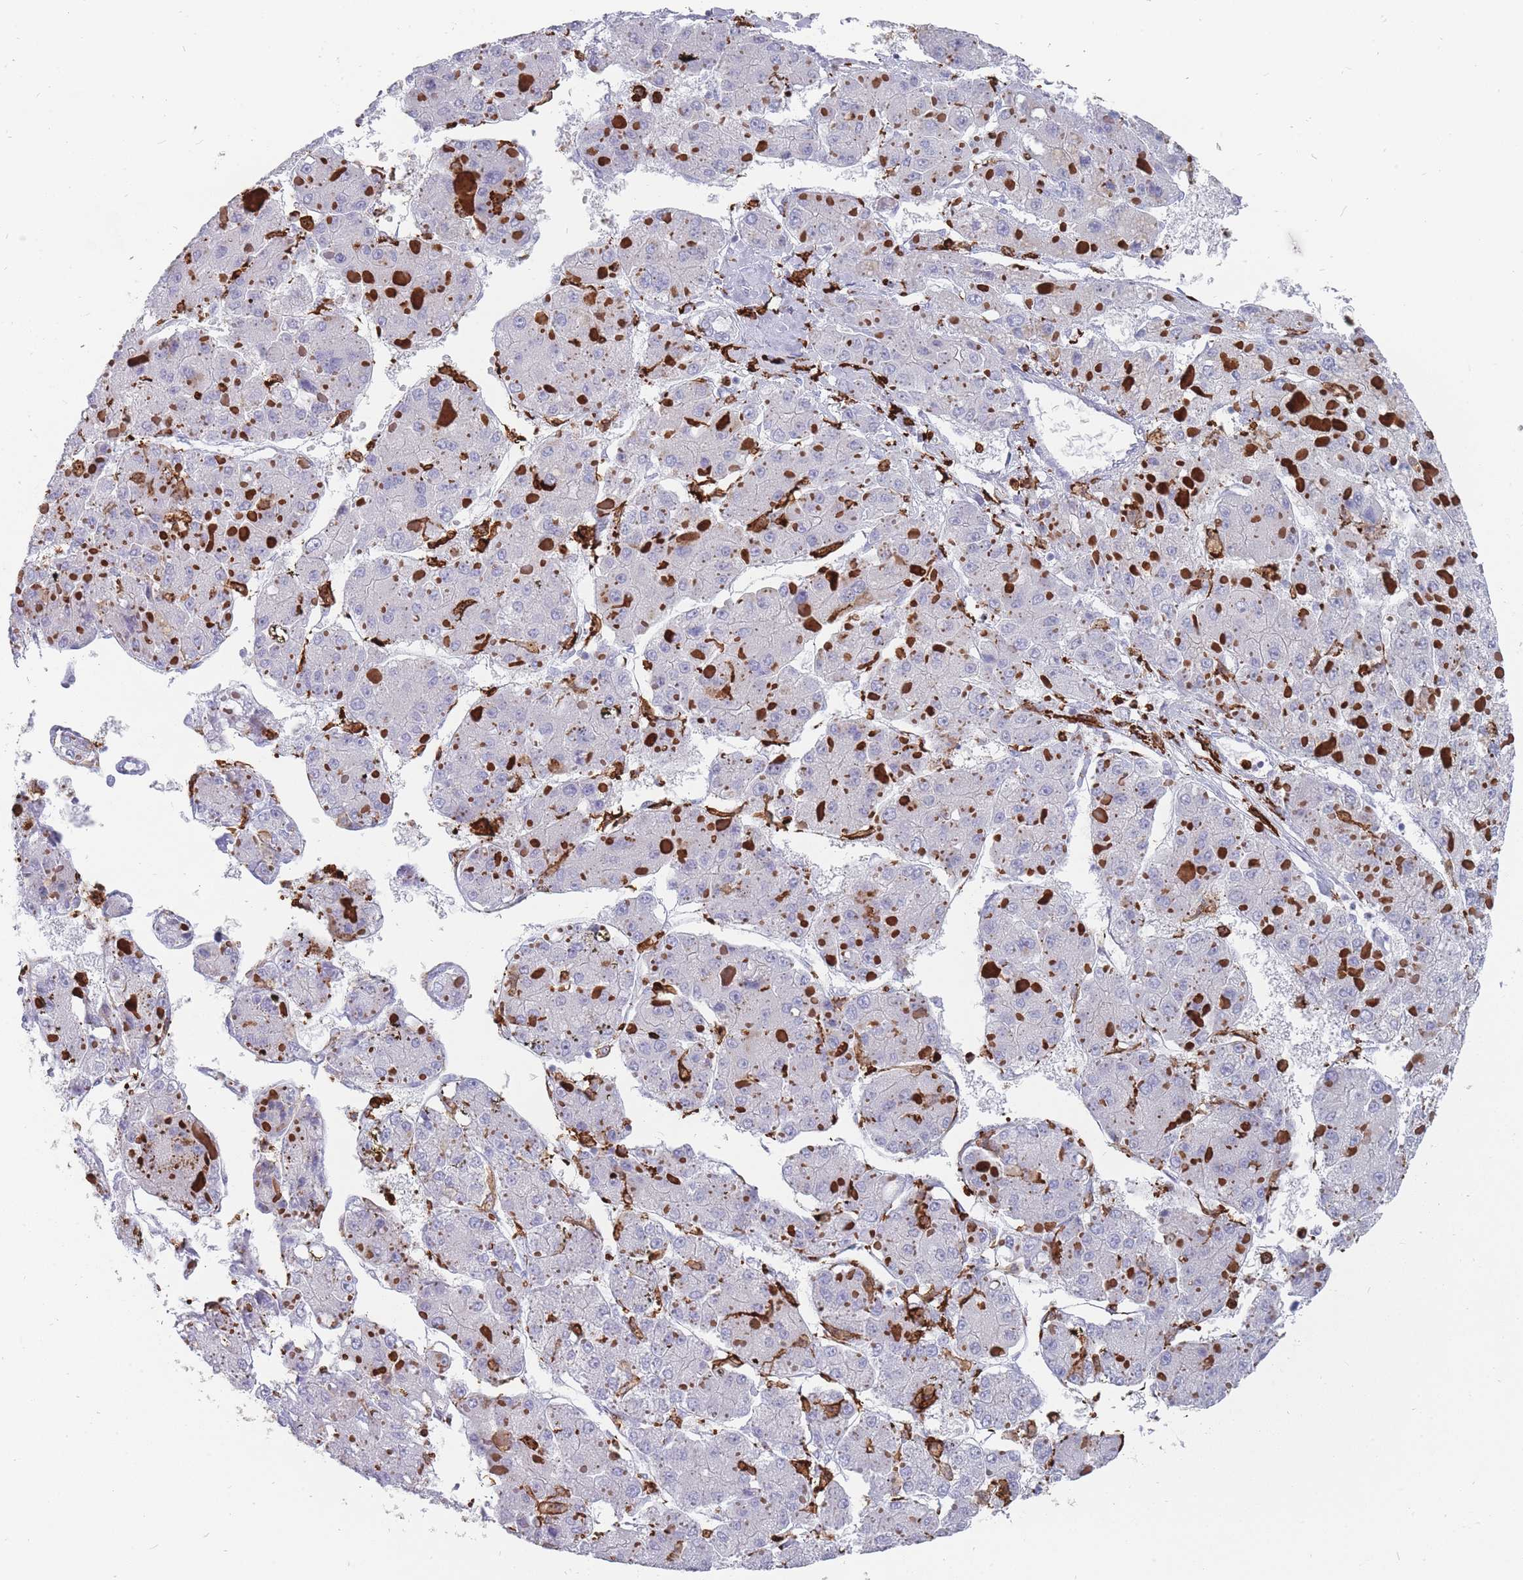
{"staining": {"intensity": "negative", "quantity": "none", "location": "none"}, "tissue": "liver cancer", "cell_type": "Tumor cells", "image_type": "cancer", "snomed": [{"axis": "morphology", "description": "Carcinoma, Hepatocellular, NOS"}, {"axis": "topography", "description": "Liver"}], "caption": "Immunohistochemistry (IHC) image of human liver cancer (hepatocellular carcinoma) stained for a protein (brown), which reveals no staining in tumor cells. (DAB immunohistochemistry, high magnification).", "gene": "AIF1", "patient": {"sex": "female", "age": 73}}